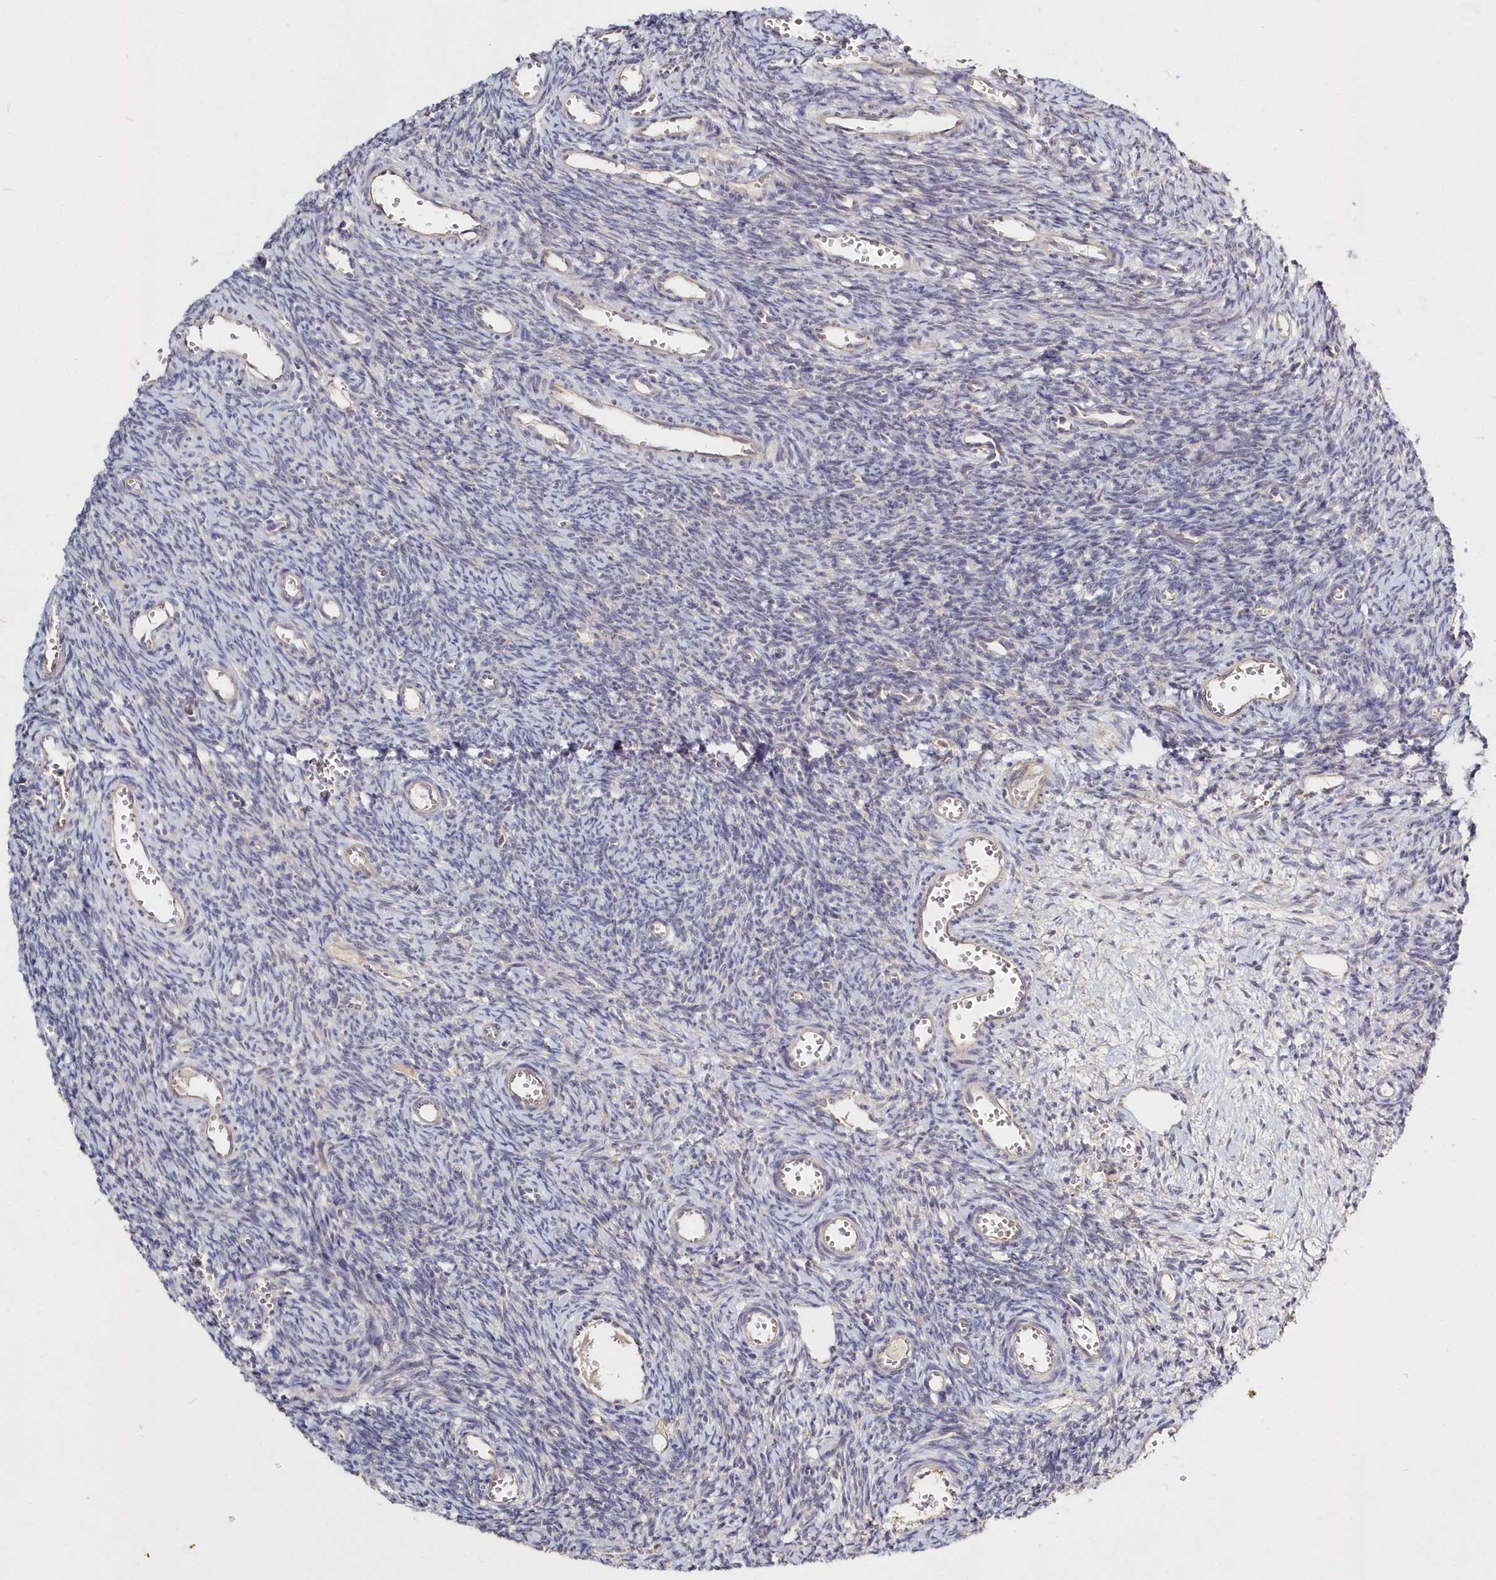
{"staining": {"intensity": "negative", "quantity": "none", "location": "none"}, "tissue": "ovary", "cell_type": "Ovarian stroma cells", "image_type": "normal", "snomed": [{"axis": "morphology", "description": "Normal tissue, NOS"}, {"axis": "topography", "description": "Ovary"}], "caption": "Protein analysis of normal ovary shows no significant expression in ovarian stroma cells. Brightfield microscopy of immunohistochemistry (IHC) stained with DAB (3,3'-diaminobenzidine) (brown) and hematoxylin (blue), captured at high magnification.", "gene": "KATNA1", "patient": {"sex": "female", "age": 39}}